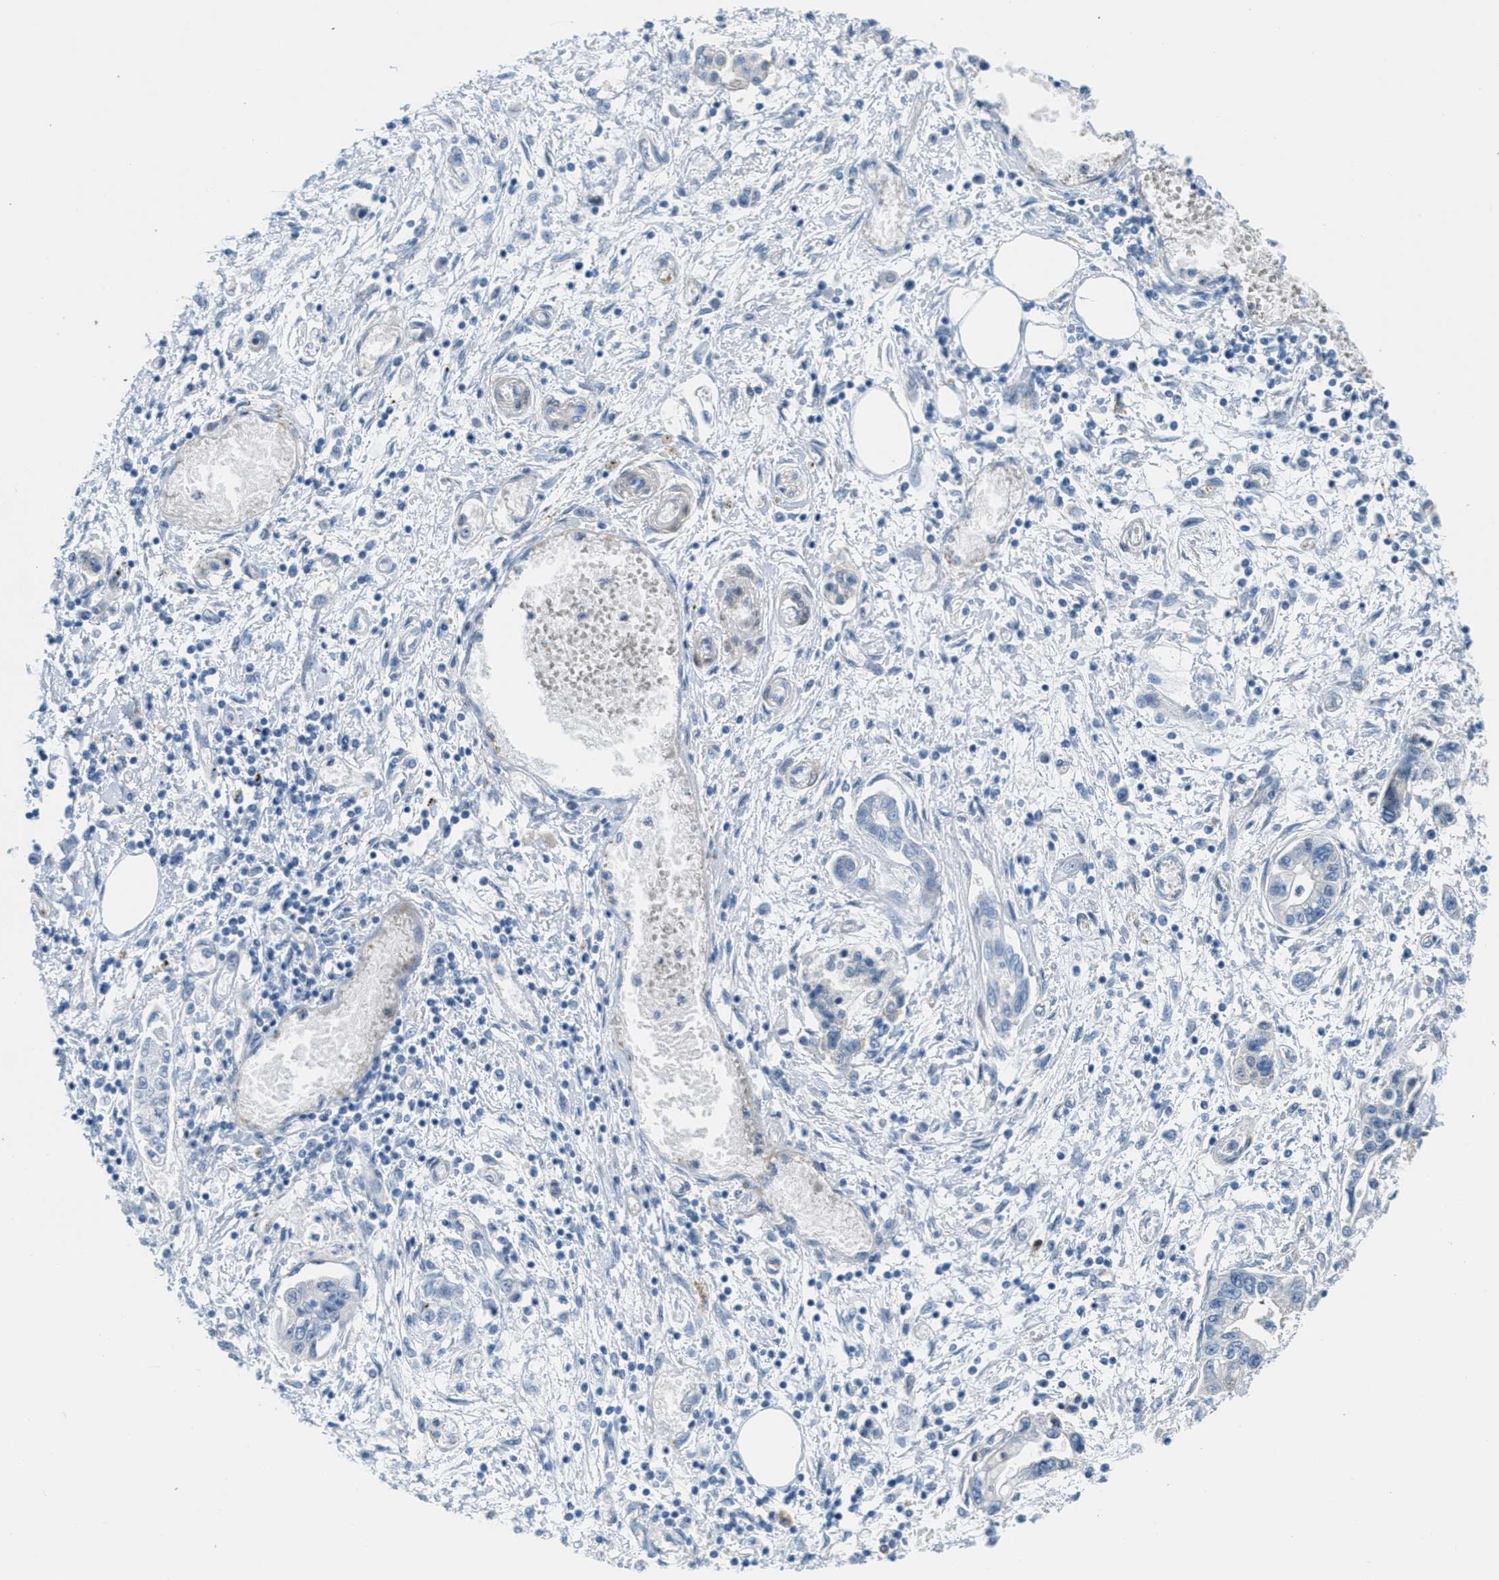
{"staining": {"intensity": "negative", "quantity": "none", "location": "none"}, "tissue": "pancreatic cancer", "cell_type": "Tumor cells", "image_type": "cancer", "snomed": [{"axis": "morphology", "description": "Adenocarcinoma, NOS"}, {"axis": "topography", "description": "Pancreas"}], "caption": "Pancreatic cancer was stained to show a protein in brown. There is no significant positivity in tumor cells.", "gene": "MAPRE2", "patient": {"sex": "male", "age": 56}}